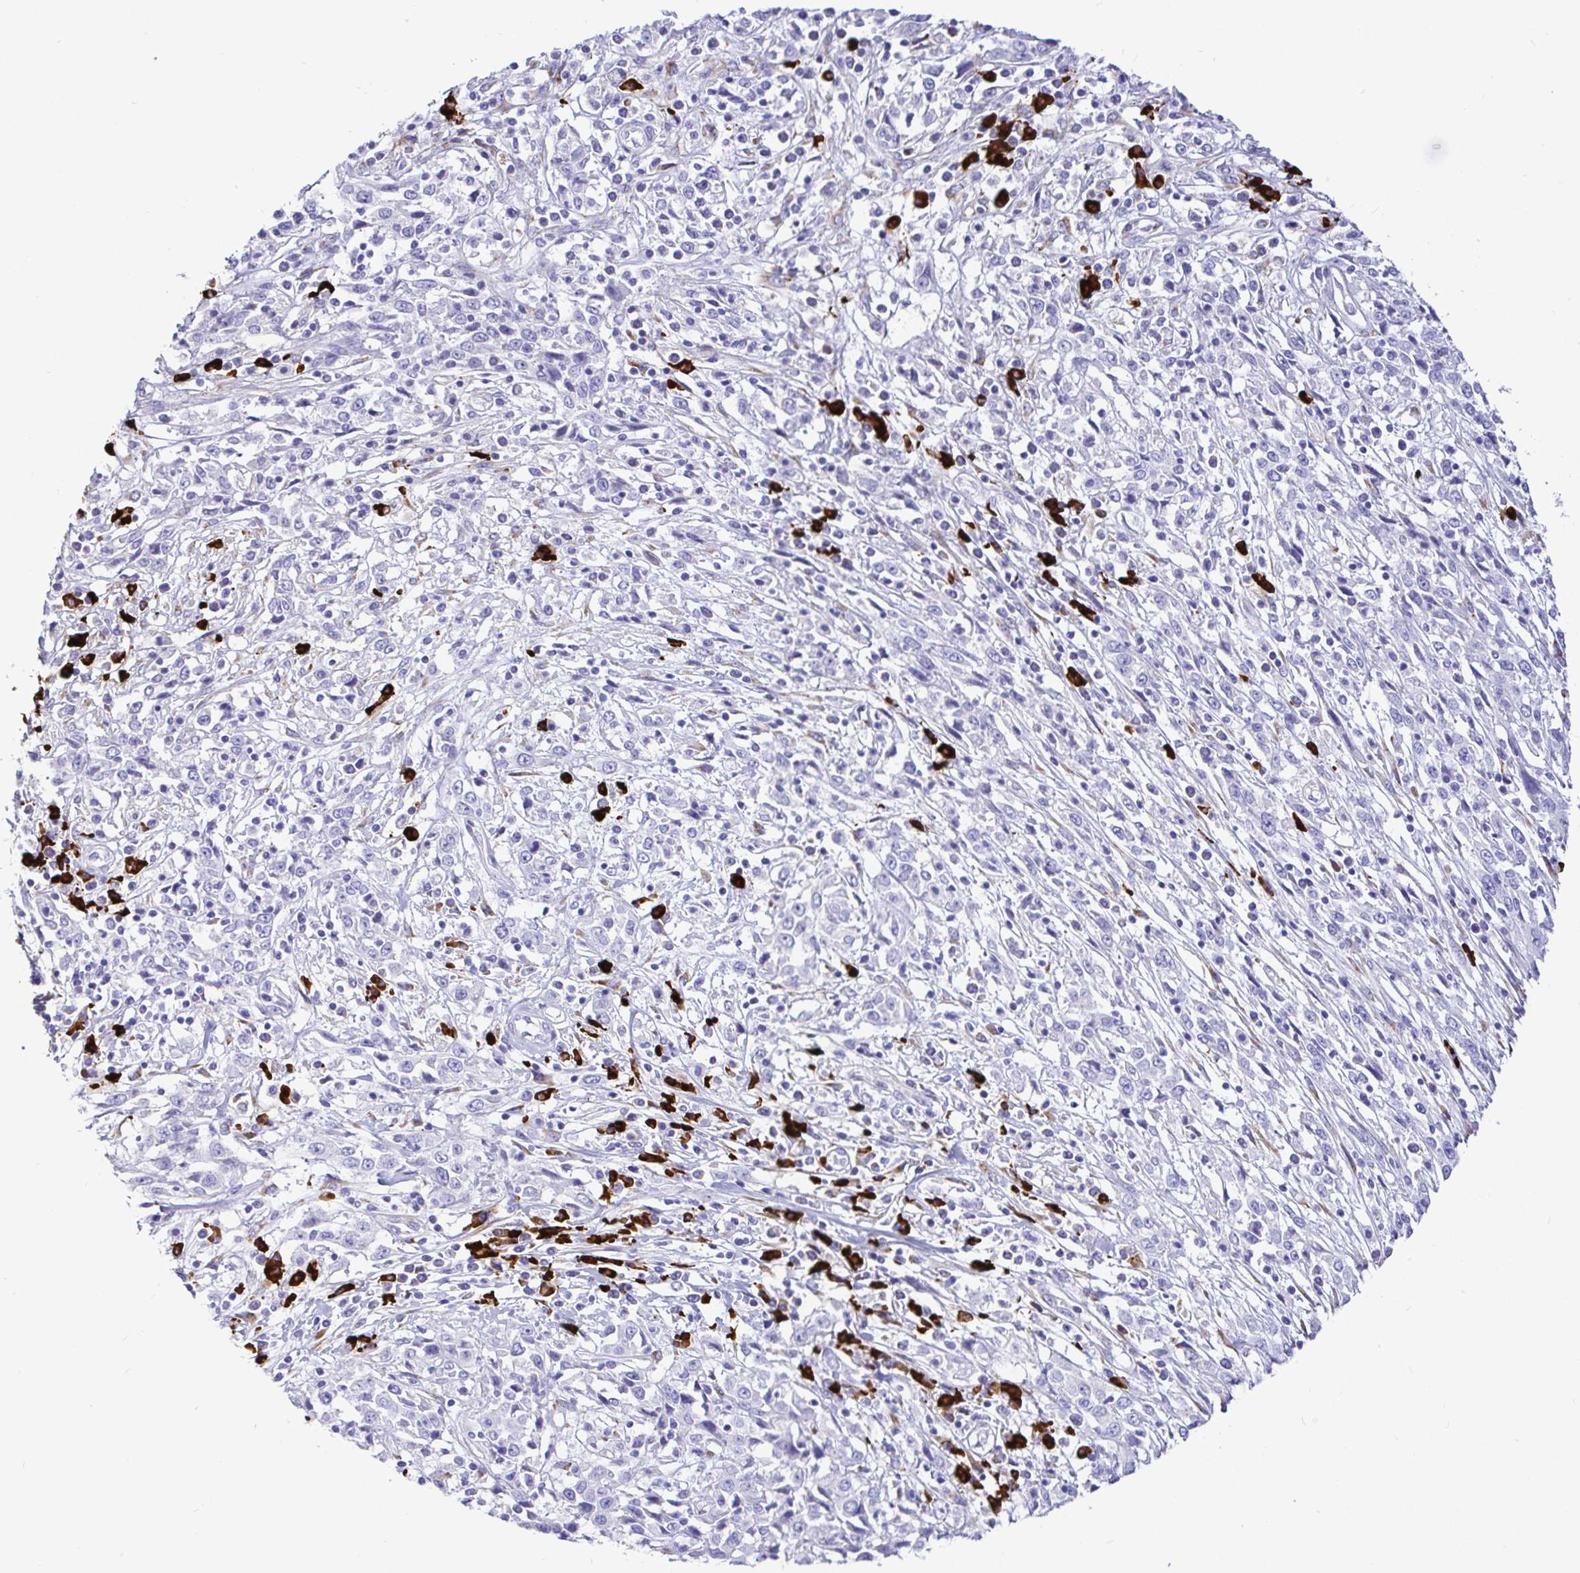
{"staining": {"intensity": "negative", "quantity": "none", "location": "none"}, "tissue": "cervical cancer", "cell_type": "Tumor cells", "image_type": "cancer", "snomed": [{"axis": "morphology", "description": "Adenocarcinoma, NOS"}, {"axis": "topography", "description": "Cervix"}], "caption": "Immunohistochemistry (IHC) image of cervical adenocarcinoma stained for a protein (brown), which shows no positivity in tumor cells.", "gene": "CCDC62", "patient": {"sex": "female", "age": 40}}